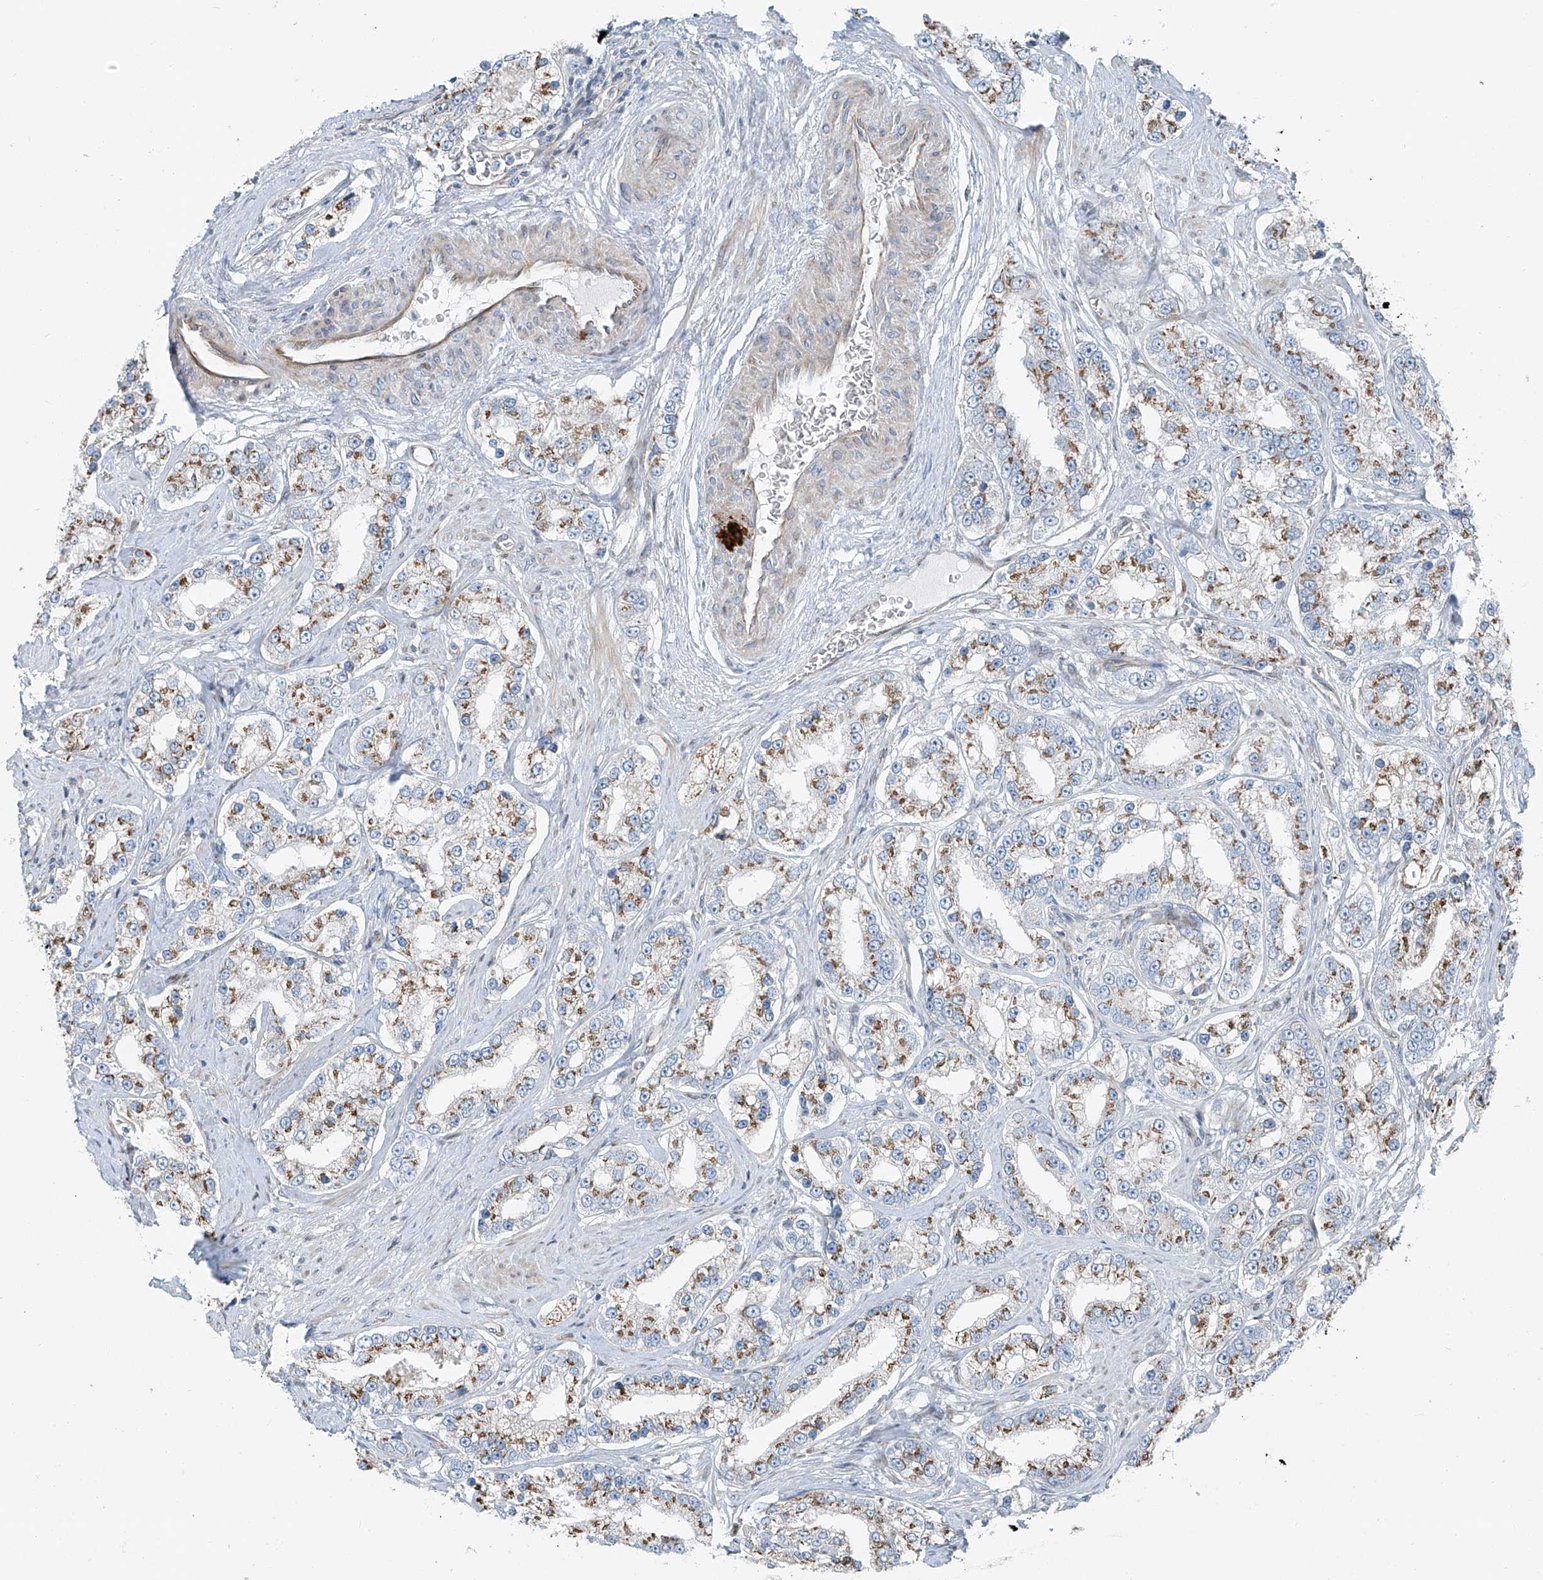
{"staining": {"intensity": "moderate", "quantity": "25%-75%", "location": "cytoplasmic/membranous"}, "tissue": "prostate cancer", "cell_type": "Tumor cells", "image_type": "cancer", "snomed": [{"axis": "morphology", "description": "Normal tissue, NOS"}, {"axis": "morphology", "description": "Adenocarcinoma, High grade"}, {"axis": "topography", "description": "Prostate"}], "caption": "Immunohistochemical staining of human adenocarcinoma (high-grade) (prostate) displays moderate cytoplasmic/membranous protein expression in approximately 25%-75% of tumor cells. Ihc stains the protein of interest in brown and the nuclei are stained blue.", "gene": "HIC2", "patient": {"sex": "male", "age": 83}}